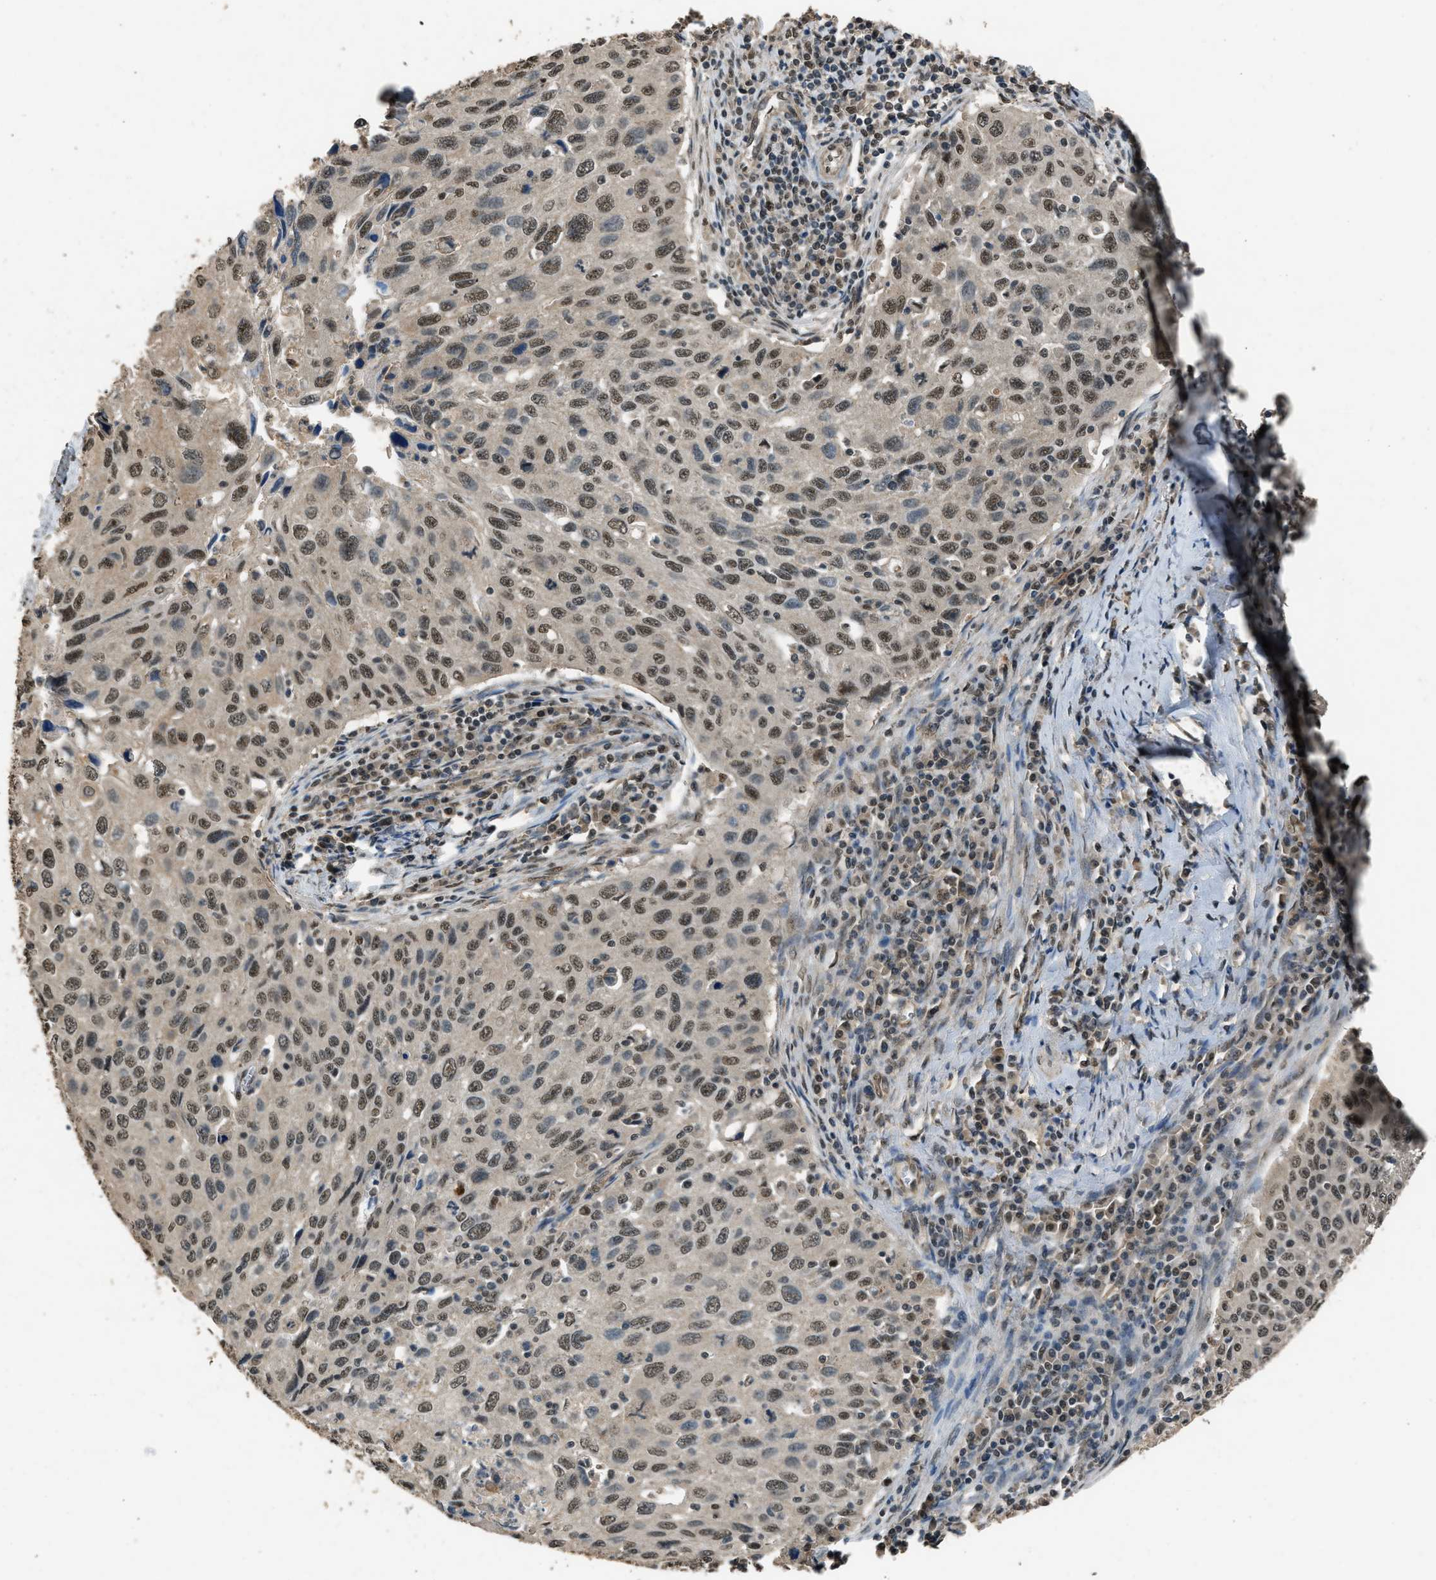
{"staining": {"intensity": "moderate", "quantity": ">75%", "location": "nuclear"}, "tissue": "cervical cancer", "cell_type": "Tumor cells", "image_type": "cancer", "snomed": [{"axis": "morphology", "description": "Squamous cell carcinoma, NOS"}, {"axis": "topography", "description": "Cervix"}], "caption": "There is medium levels of moderate nuclear staining in tumor cells of cervical squamous cell carcinoma, as demonstrated by immunohistochemical staining (brown color).", "gene": "SERTAD2", "patient": {"sex": "female", "age": 53}}